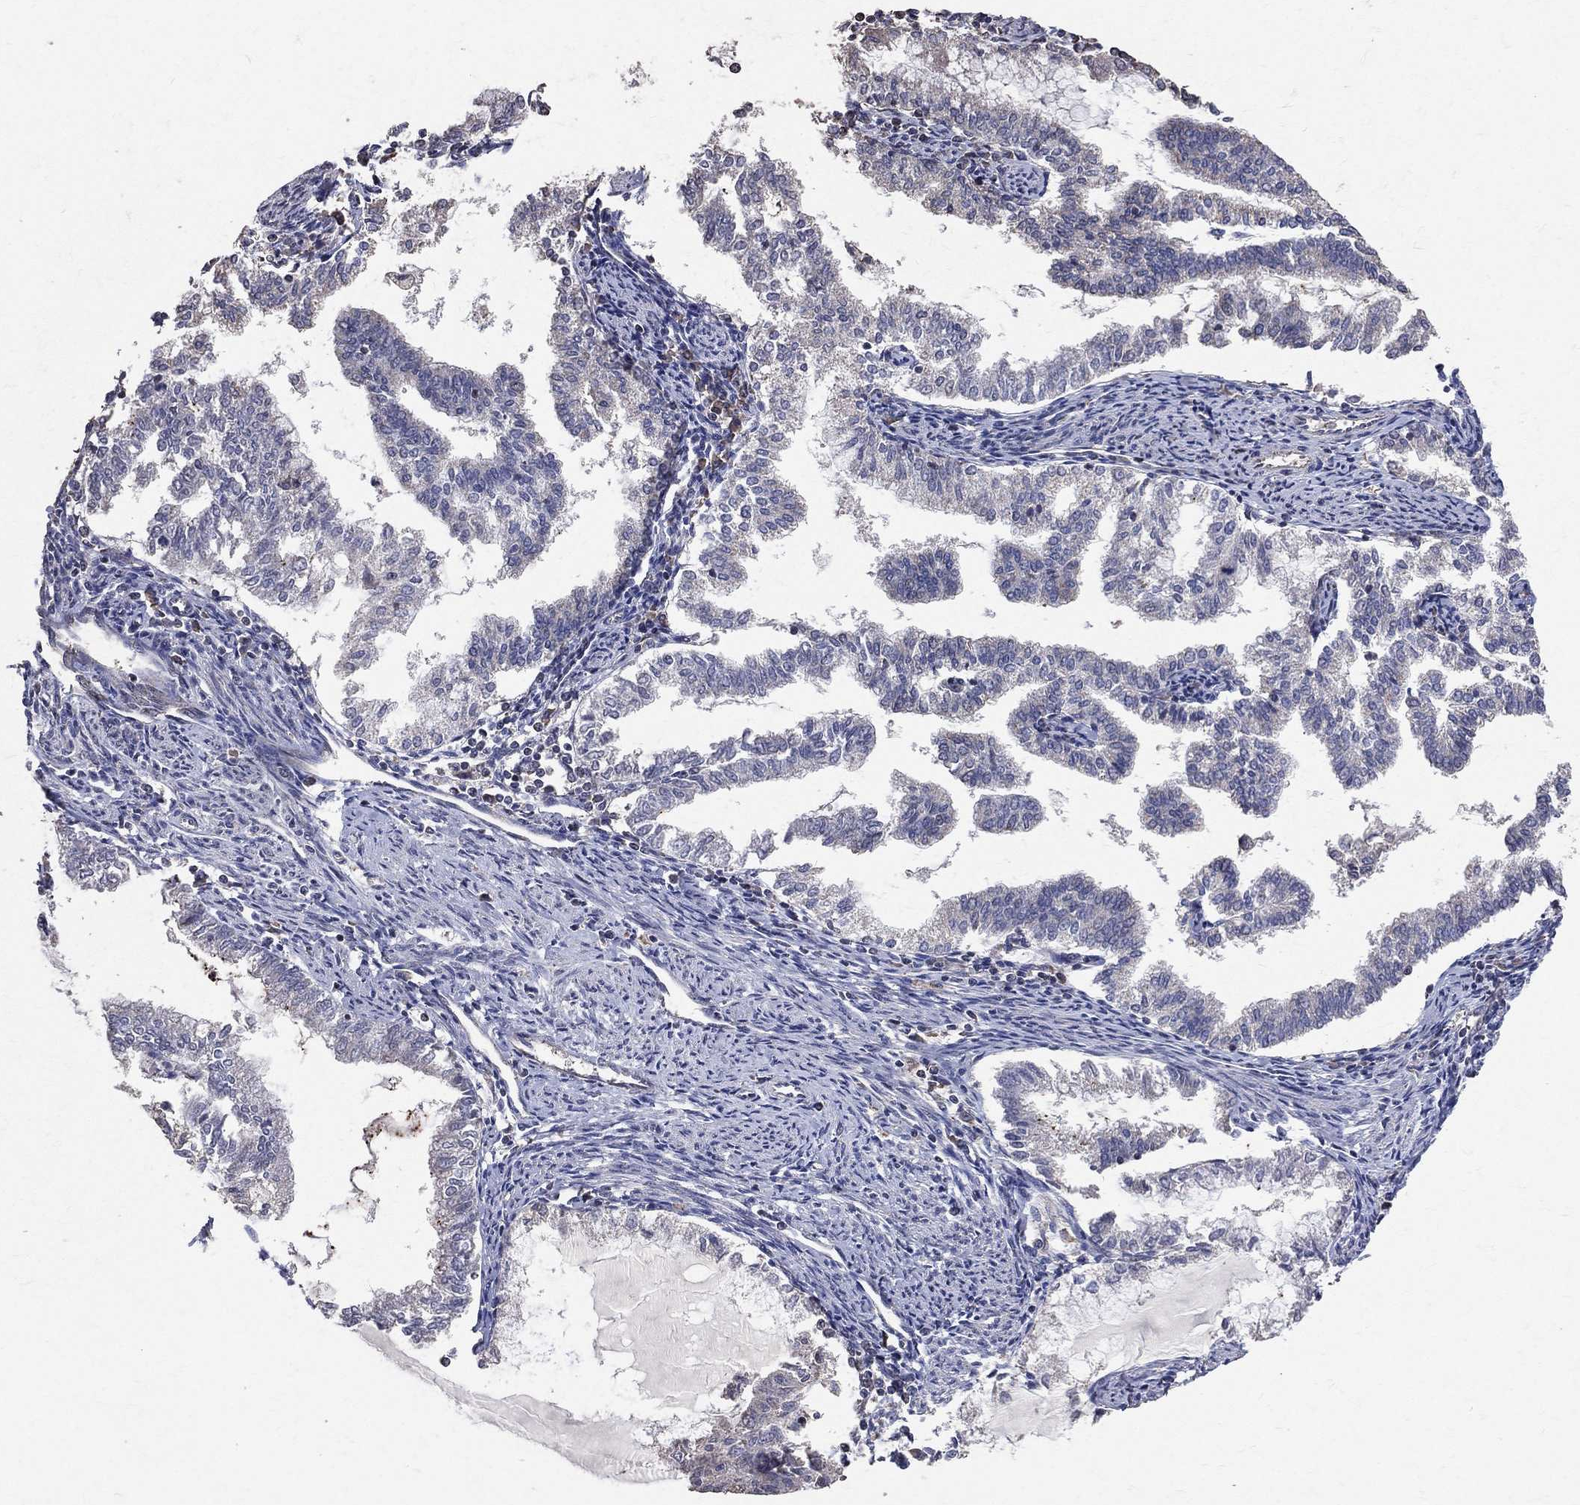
{"staining": {"intensity": "negative", "quantity": "none", "location": "none"}, "tissue": "endometrial cancer", "cell_type": "Tumor cells", "image_type": "cancer", "snomed": [{"axis": "morphology", "description": "Adenocarcinoma, NOS"}, {"axis": "topography", "description": "Endometrium"}], "caption": "The image shows no staining of tumor cells in endometrial cancer (adenocarcinoma). Brightfield microscopy of immunohistochemistry stained with DAB (brown) and hematoxylin (blue), captured at high magnification.", "gene": "LY6K", "patient": {"sex": "female", "age": 79}}